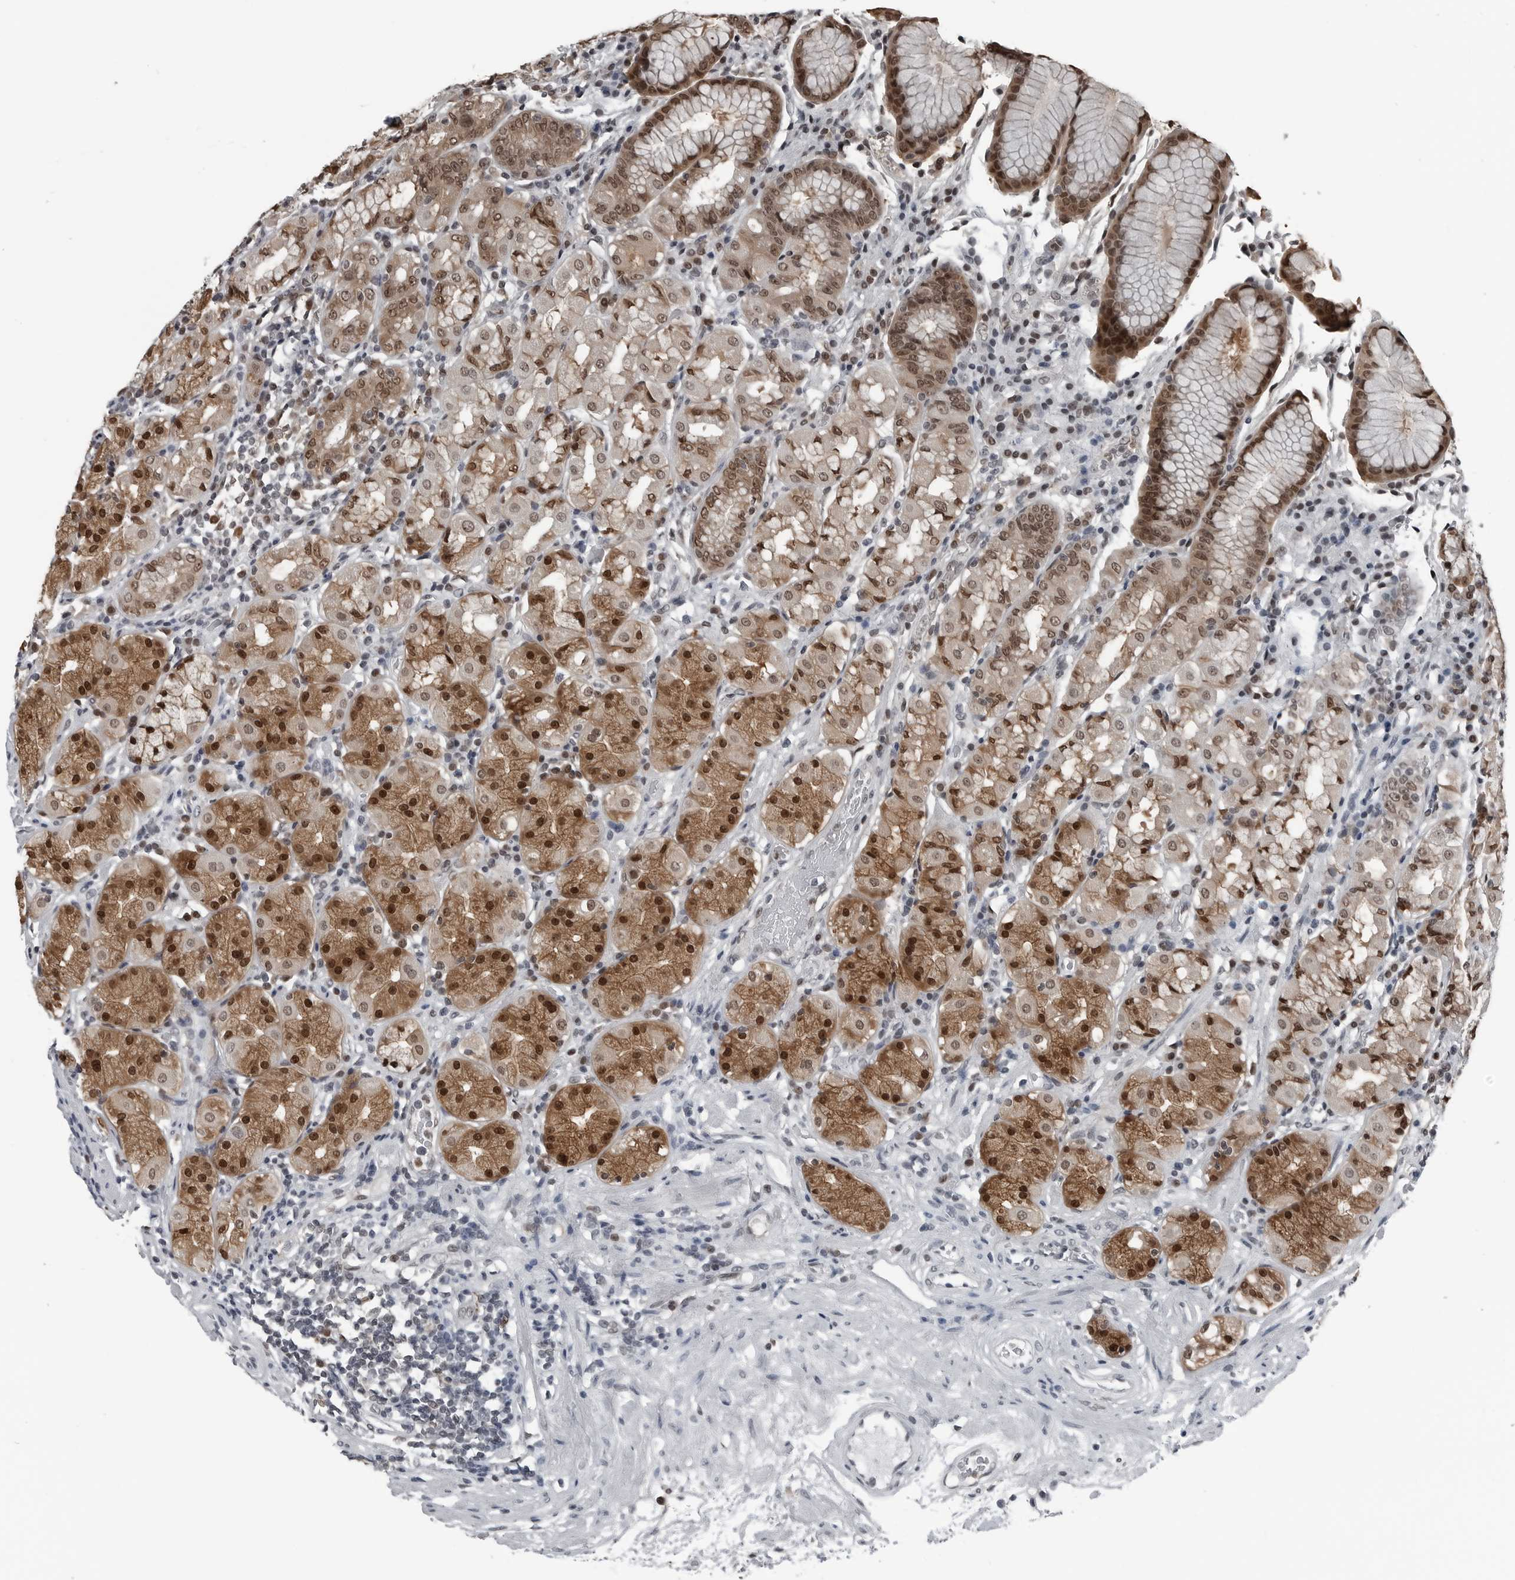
{"staining": {"intensity": "strong", "quantity": "25%-75%", "location": "cytoplasmic/membranous,nuclear"}, "tissue": "stomach", "cell_type": "Glandular cells", "image_type": "normal", "snomed": [{"axis": "morphology", "description": "Normal tissue, NOS"}, {"axis": "topography", "description": "Stomach, lower"}], "caption": "A brown stain shows strong cytoplasmic/membranous,nuclear expression of a protein in glandular cells of normal human stomach. (IHC, brightfield microscopy, high magnification).", "gene": "AKR1A1", "patient": {"sex": "female", "age": 56}}